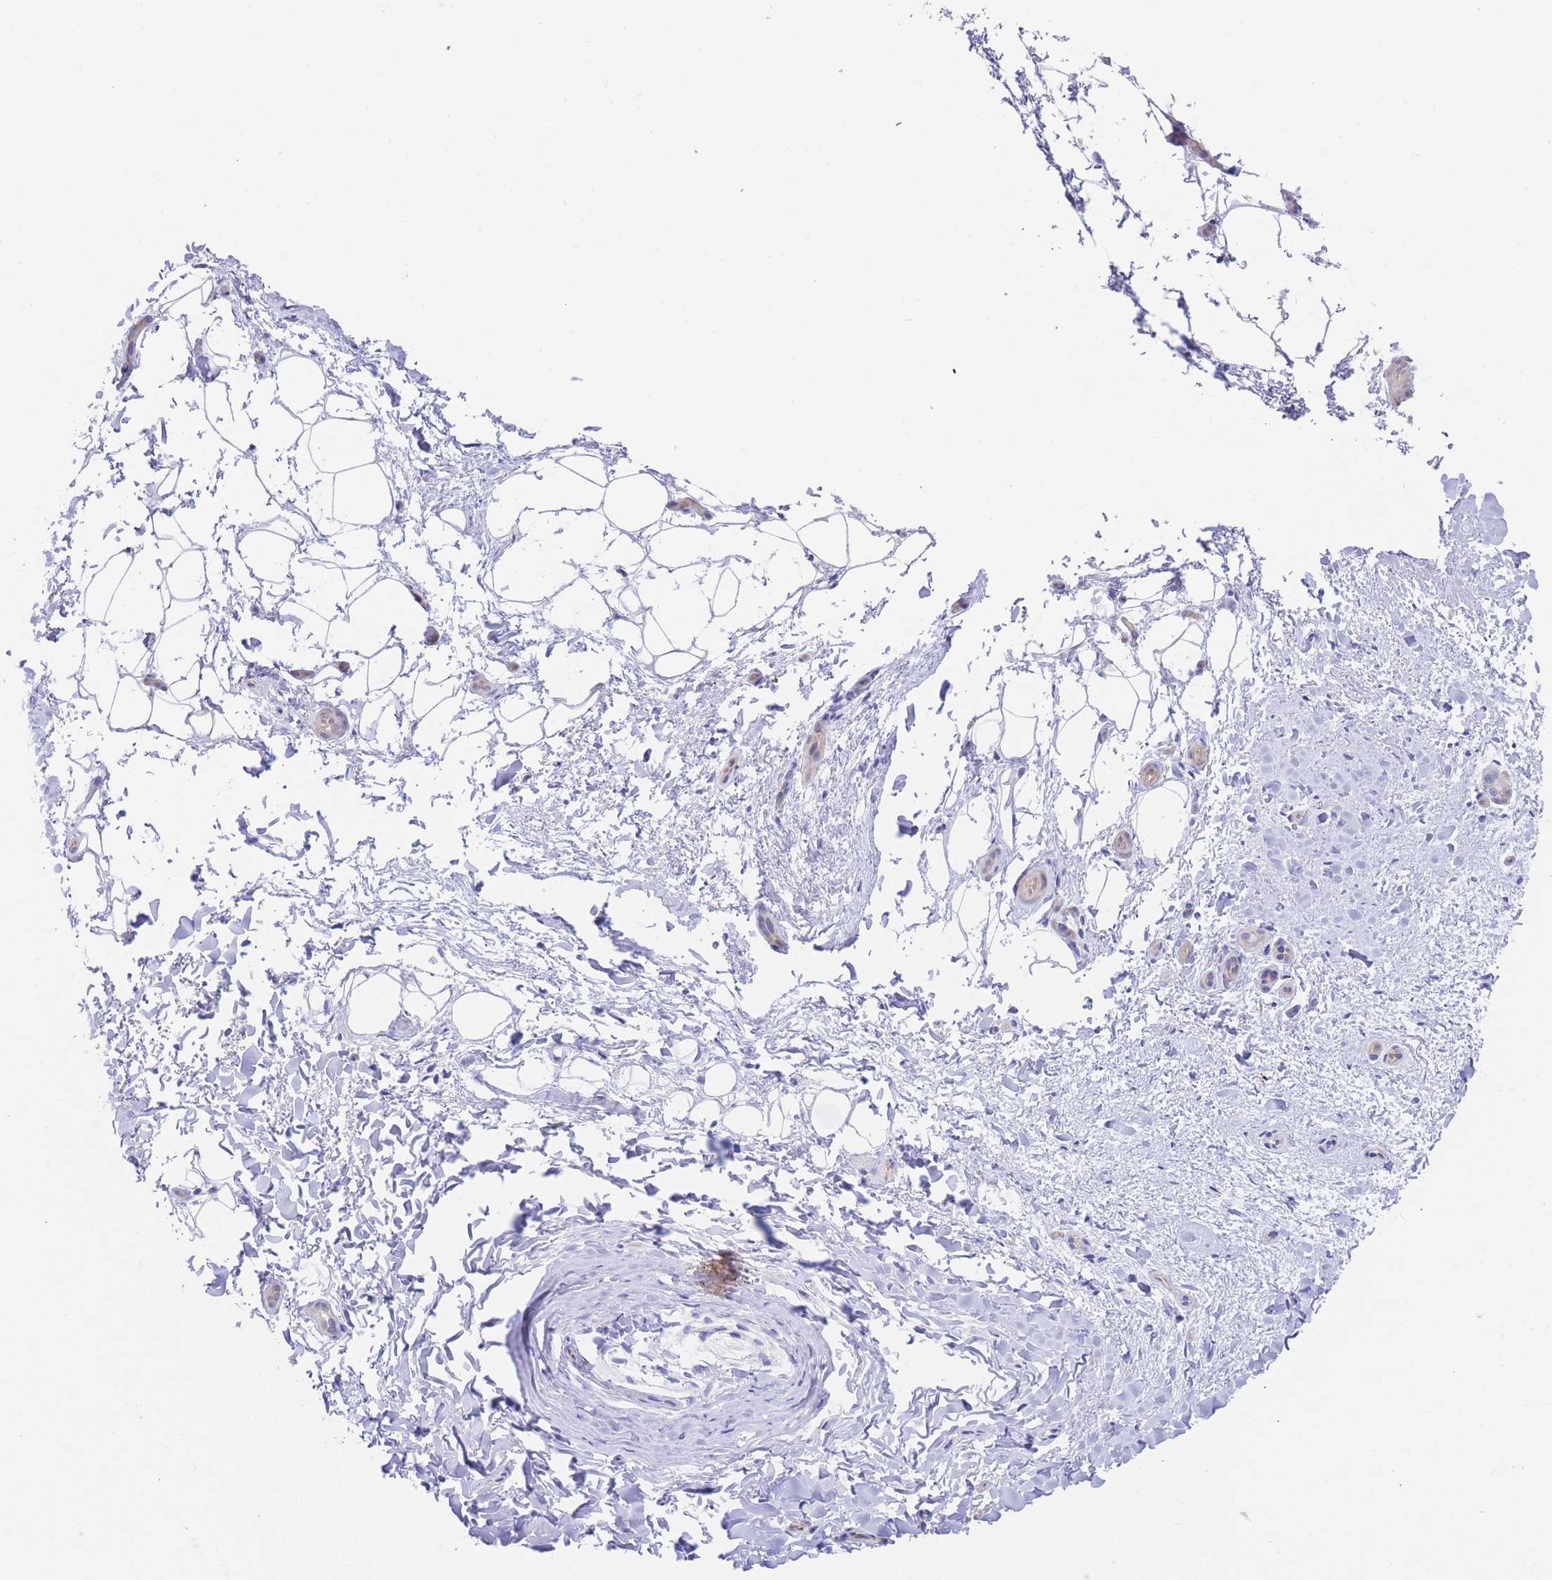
{"staining": {"intensity": "negative", "quantity": "none", "location": "none"}, "tissue": "adipose tissue", "cell_type": "Adipocytes", "image_type": "normal", "snomed": [{"axis": "morphology", "description": "Normal tissue, NOS"}, {"axis": "topography", "description": "Peripheral nerve tissue"}], "caption": "Adipocytes are negative for brown protein staining in normal adipose tissue. (Stains: DAB IHC with hematoxylin counter stain, Microscopy: brightfield microscopy at high magnification).", "gene": "ZNF281", "patient": {"sex": "female", "age": 61}}